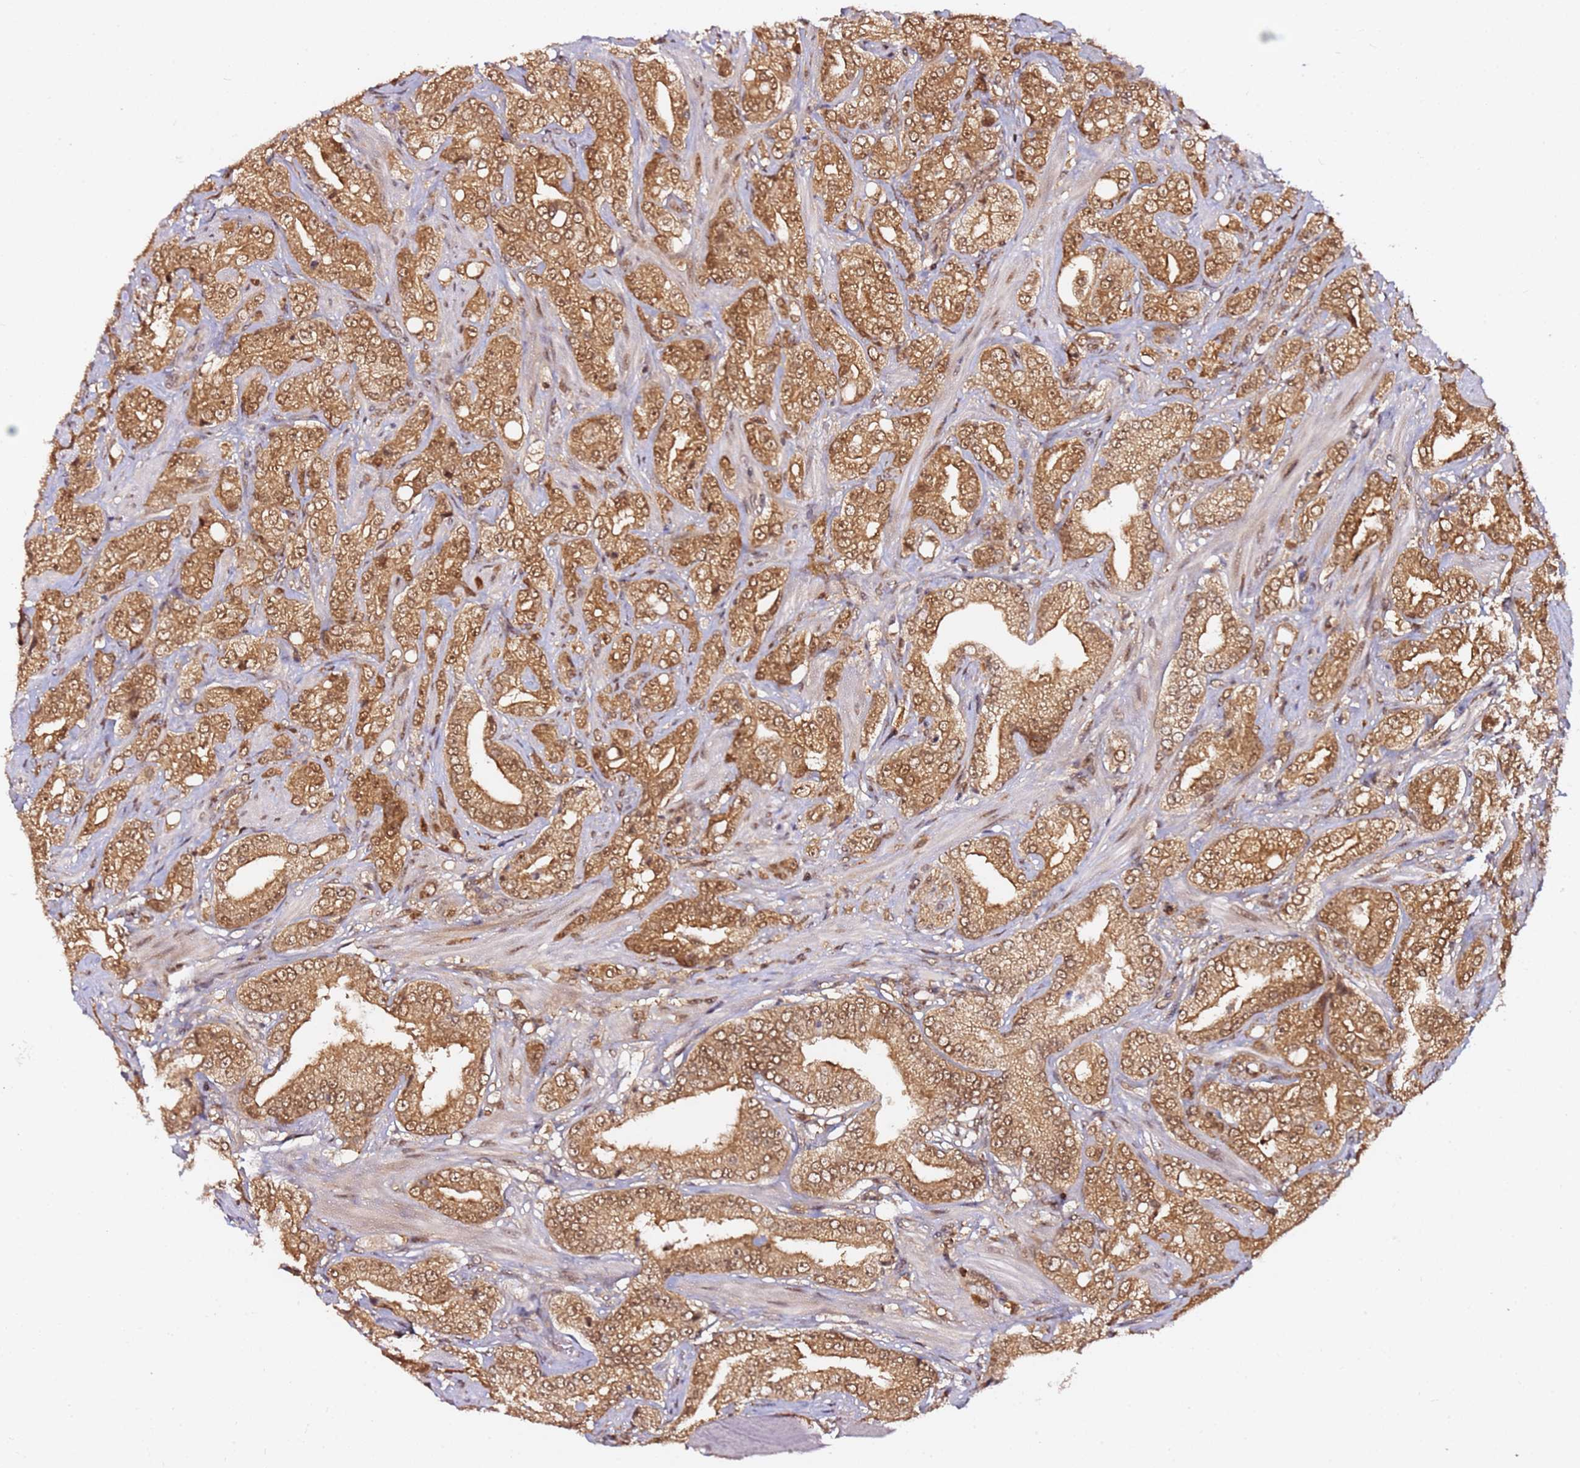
{"staining": {"intensity": "moderate", "quantity": ">75%", "location": "cytoplasmic/membranous,nuclear"}, "tissue": "prostate cancer", "cell_type": "Tumor cells", "image_type": "cancer", "snomed": [{"axis": "morphology", "description": "Adenocarcinoma, Low grade"}, {"axis": "topography", "description": "Prostate"}], "caption": "About >75% of tumor cells in prostate cancer show moderate cytoplasmic/membranous and nuclear protein expression as visualized by brown immunohistochemical staining.", "gene": "RGS18", "patient": {"sex": "male", "age": 67}}